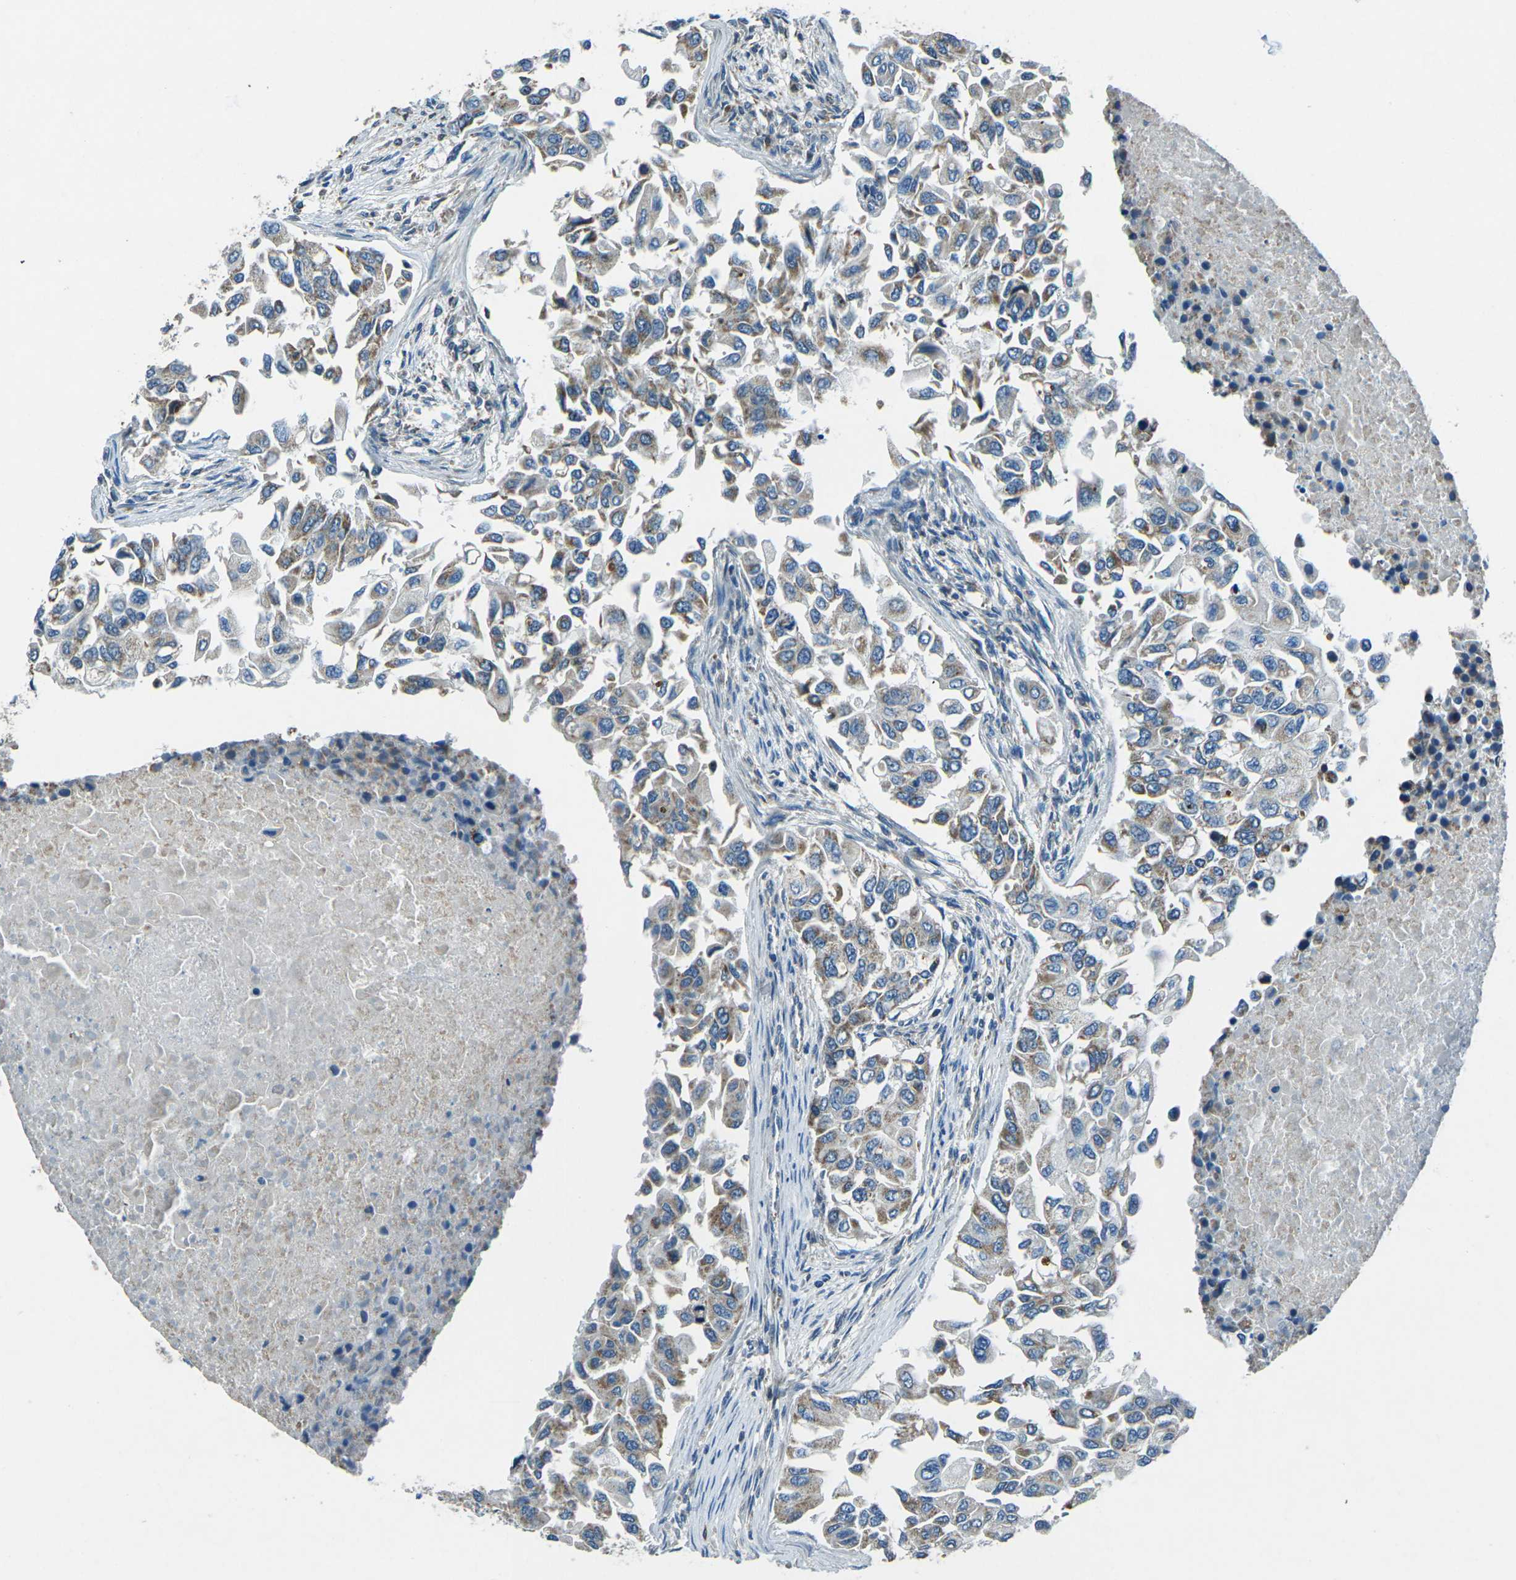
{"staining": {"intensity": "weak", "quantity": "25%-75%", "location": "cytoplasmic/membranous"}, "tissue": "breast cancer", "cell_type": "Tumor cells", "image_type": "cancer", "snomed": [{"axis": "morphology", "description": "Normal tissue, NOS"}, {"axis": "morphology", "description": "Duct carcinoma"}, {"axis": "topography", "description": "Breast"}], "caption": "Brown immunohistochemical staining in breast cancer reveals weak cytoplasmic/membranous expression in approximately 25%-75% of tumor cells. (IHC, brightfield microscopy, high magnification).", "gene": "IRF3", "patient": {"sex": "female", "age": 49}}